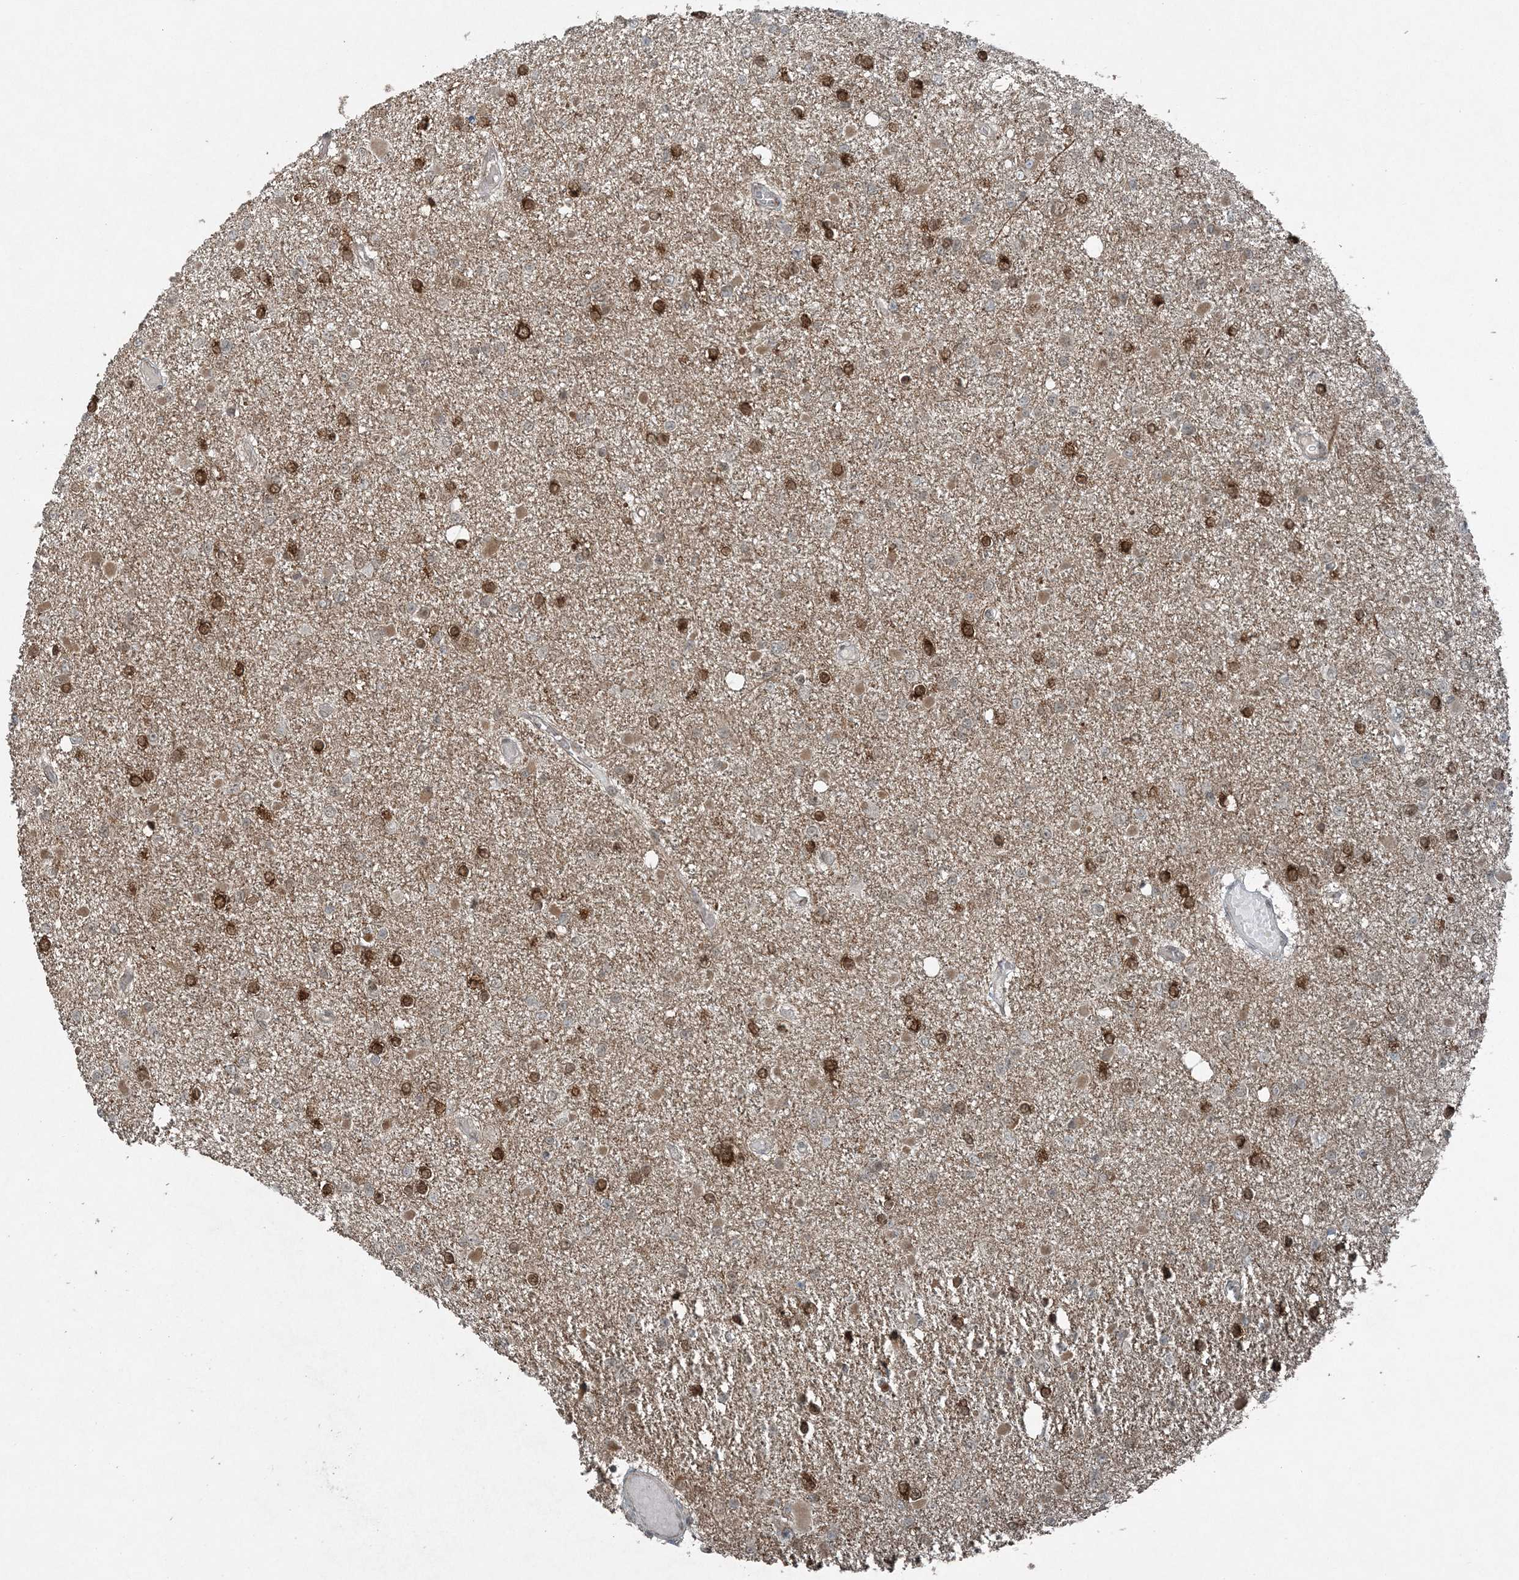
{"staining": {"intensity": "strong", "quantity": "25%-75%", "location": "cytoplasmic/membranous,nuclear"}, "tissue": "glioma", "cell_type": "Tumor cells", "image_type": "cancer", "snomed": [{"axis": "morphology", "description": "Glioma, malignant, Low grade"}, {"axis": "topography", "description": "Brain"}], "caption": "Low-grade glioma (malignant) was stained to show a protein in brown. There is high levels of strong cytoplasmic/membranous and nuclear positivity in approximately 25%-75% of tumor cells. The staining was performed using DAB (3,3'-diaminobenzidine), with brown indicating positive protein expression. Nuclei are stained blue with hematoxylin.", "gene": "COPS7B", "patient": {"sex": "female", "age": 22}}